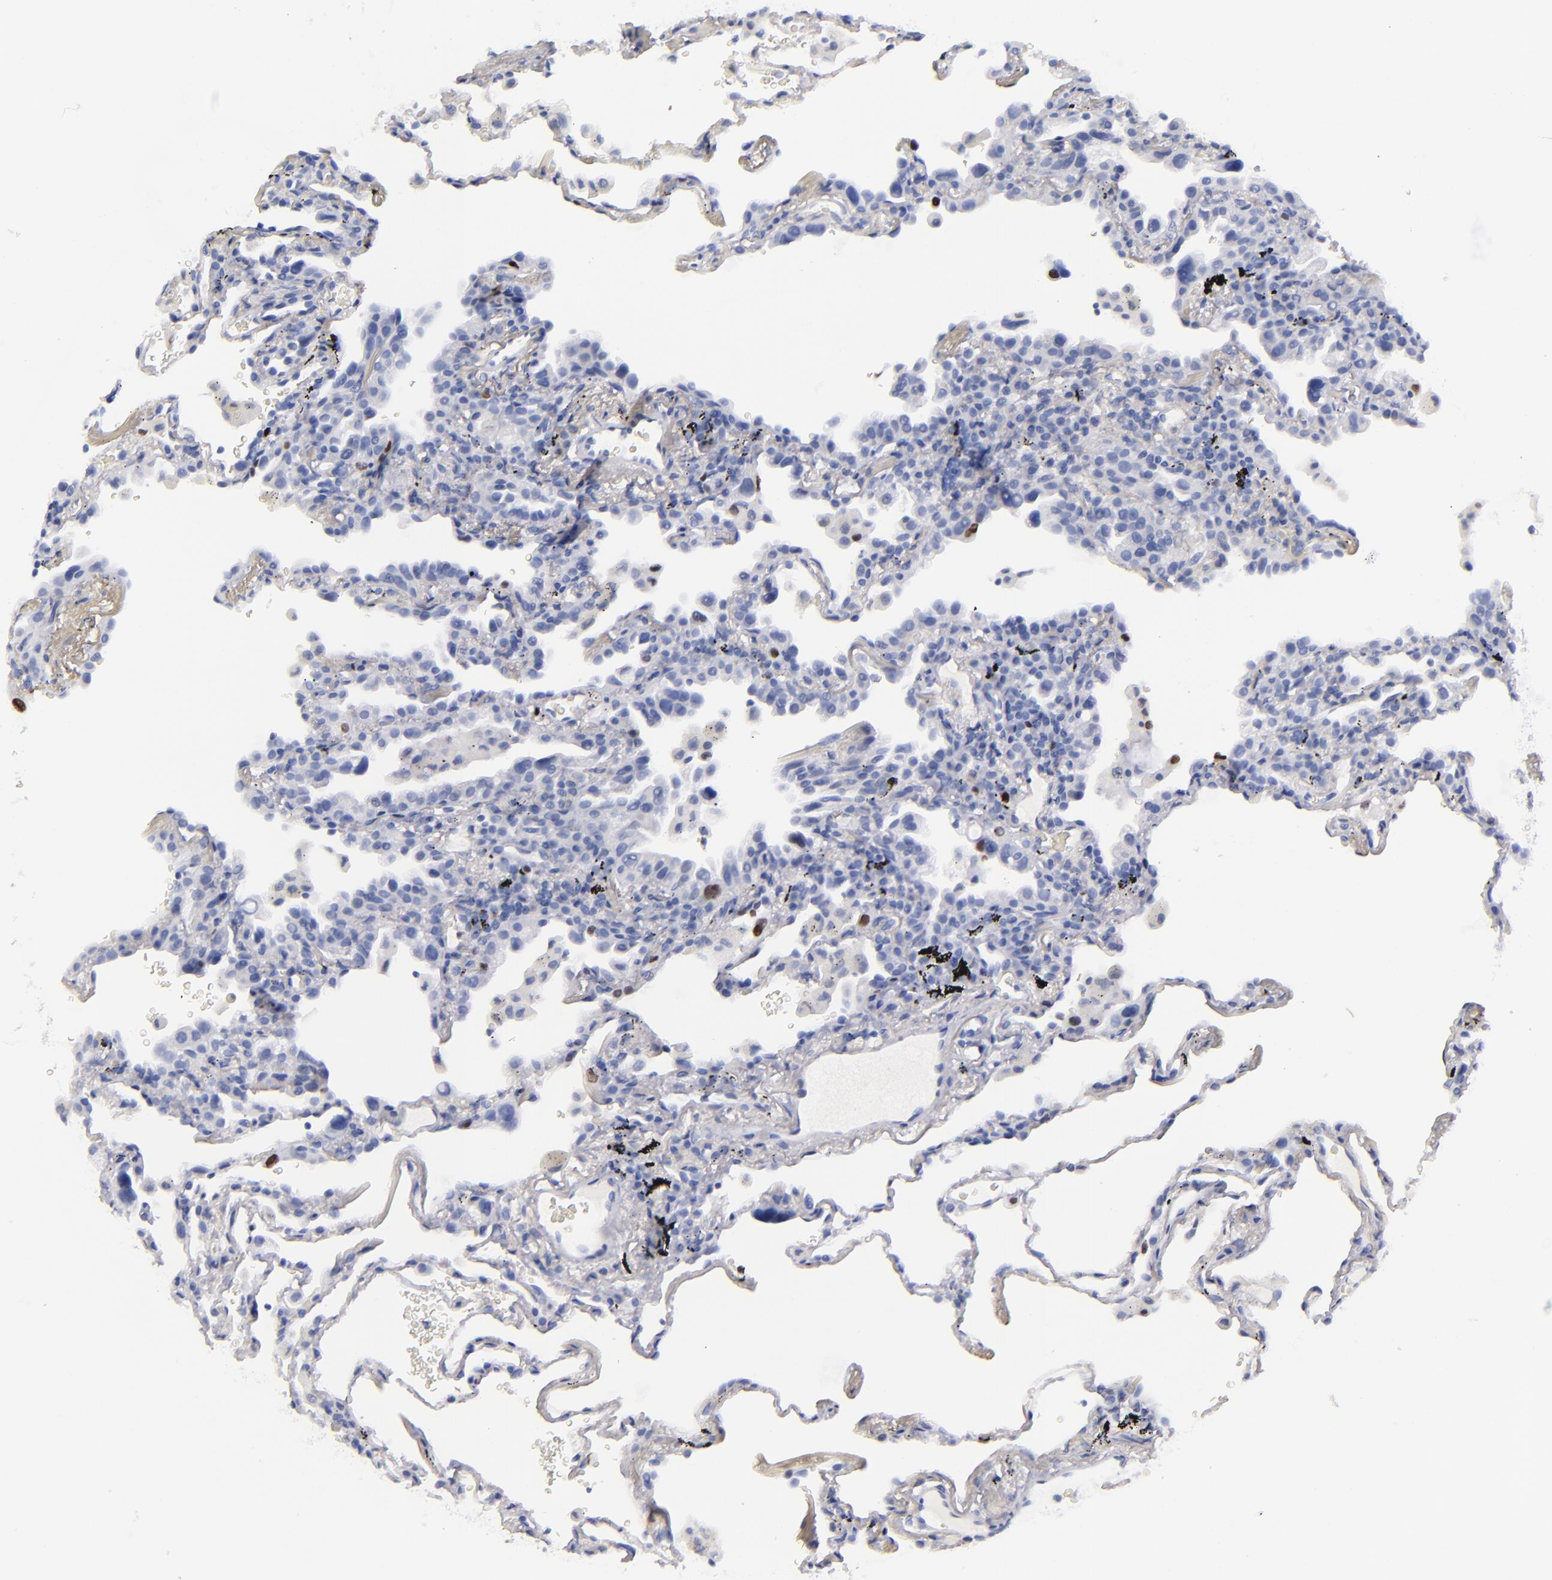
{"staining": {"intensity": "moderate", "quantity": "<25%", "location": "nuclear"}, "tissue": "lung", "cell_type": "Alveolar cells", "image_type": "normal", "snomed": [{"axis": "morphology", "description": "Normal tissue, NOS"}, {"axis": "morphology", "description": "Inflammation, NOS"}, {"axis": "topography", "description": "Lung"}], "caption": "Brown immunohistochemical staining in benign human lung demonstrates moderate nuclear positivity in about <25% of alveolar cells. Using DAB (3,3'-diaminobenzidine) (brown) and hematoxylin (blue) stains, captured at high magnification using brightfield microscopy.", "gene": "MCM7", "patient": {"sex": "male", "age": 69}}